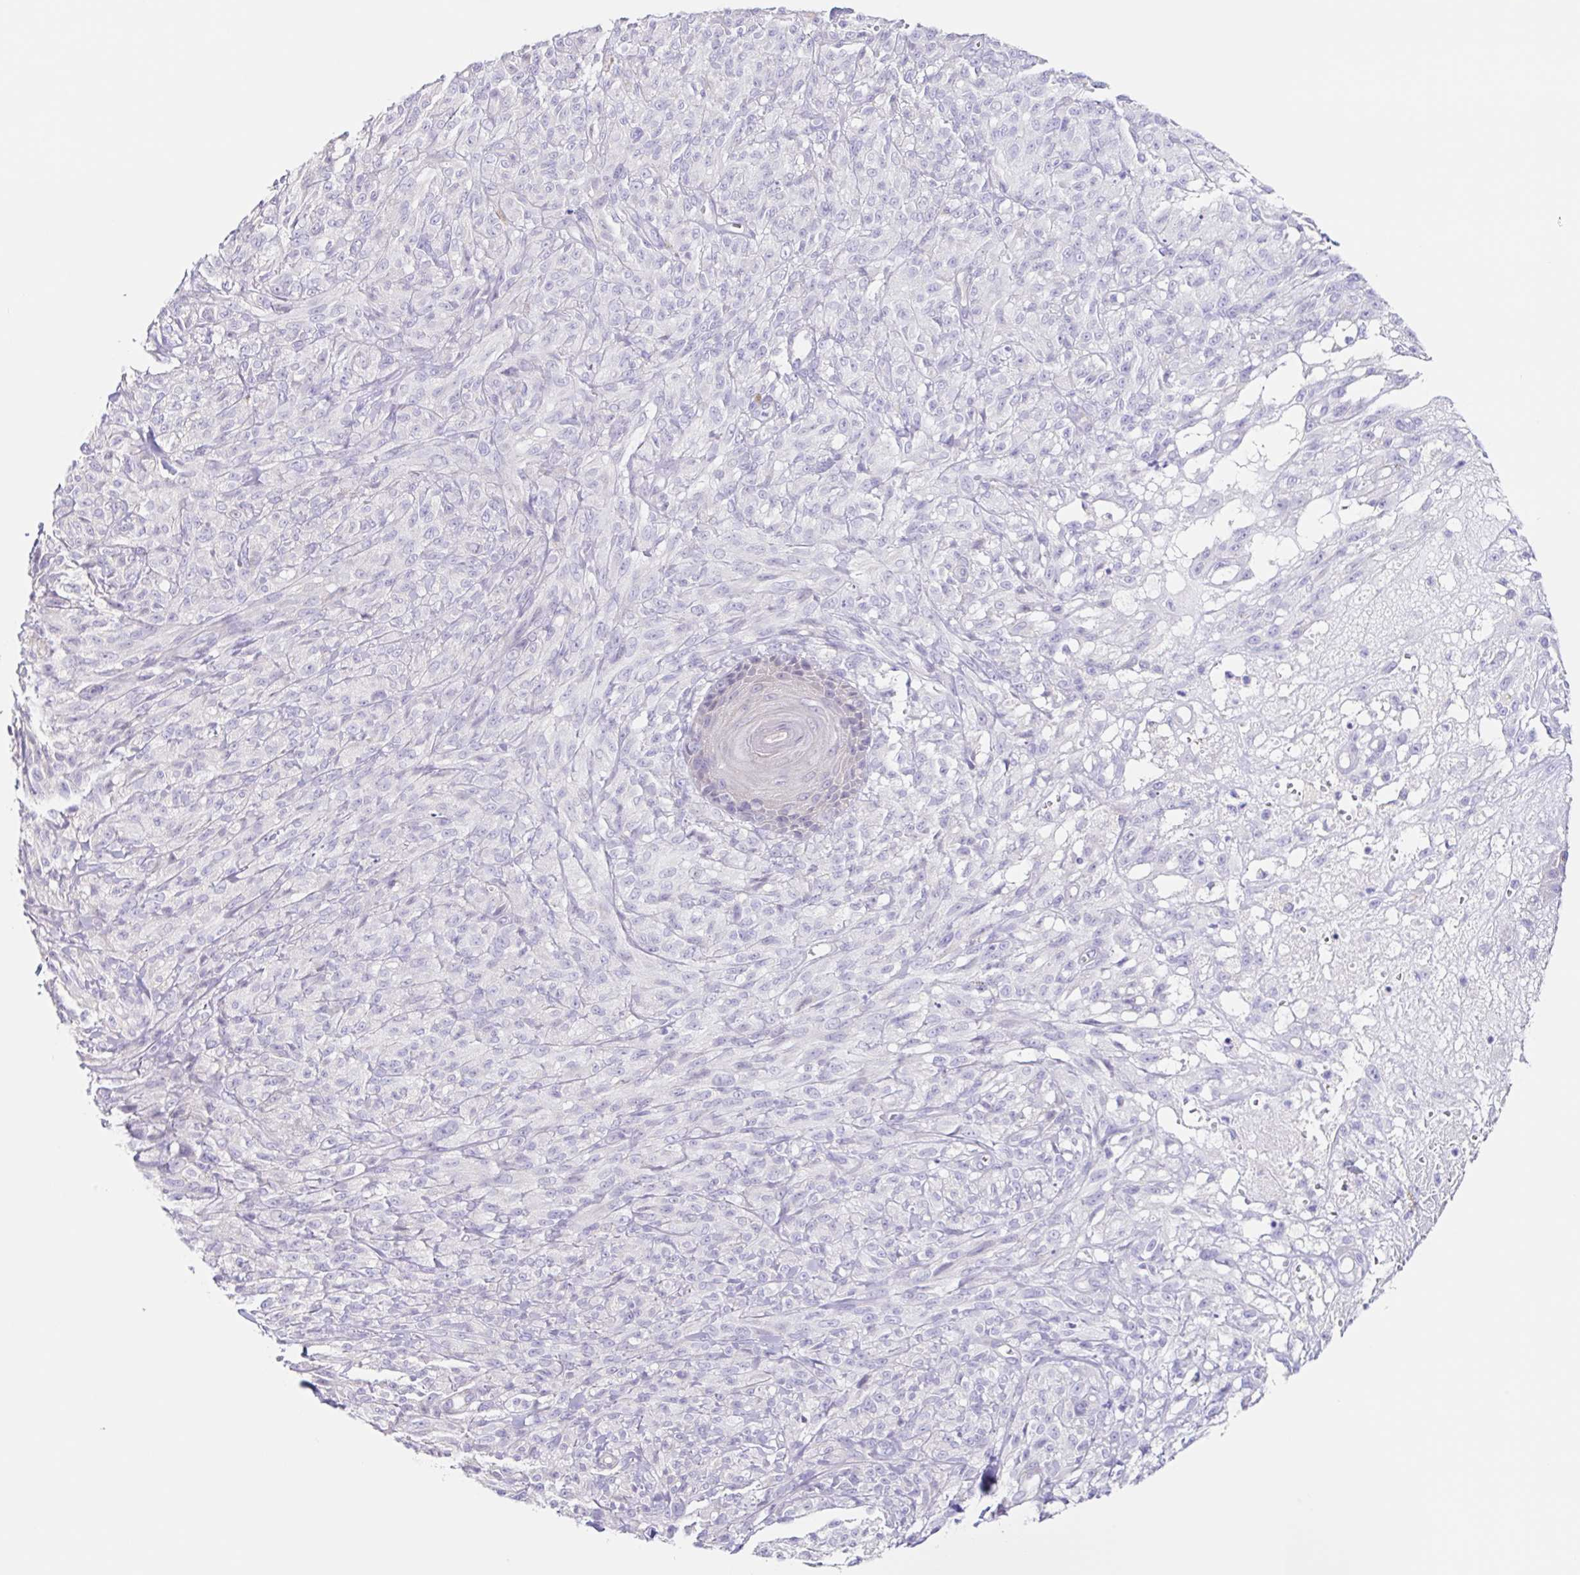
{"staining": {"intensity": "negative", "quantity": "none", "location": "none"}, "tissue": "melanoma", "cell_type": "Tumor cells", "image_type": "cancer", "snomed": [{"axis": "morphology", "description": "Malignant melanoma, NOS"}, {"axis": "topography", "description": "Skin of upper arm"}], "caption": "Immunohistochemistry (IHC) of human malignant melanoma exhibits no positivity in tumor cells.", "gene": "DCAF17", "patient": {"sex": "female", "age": 65}}